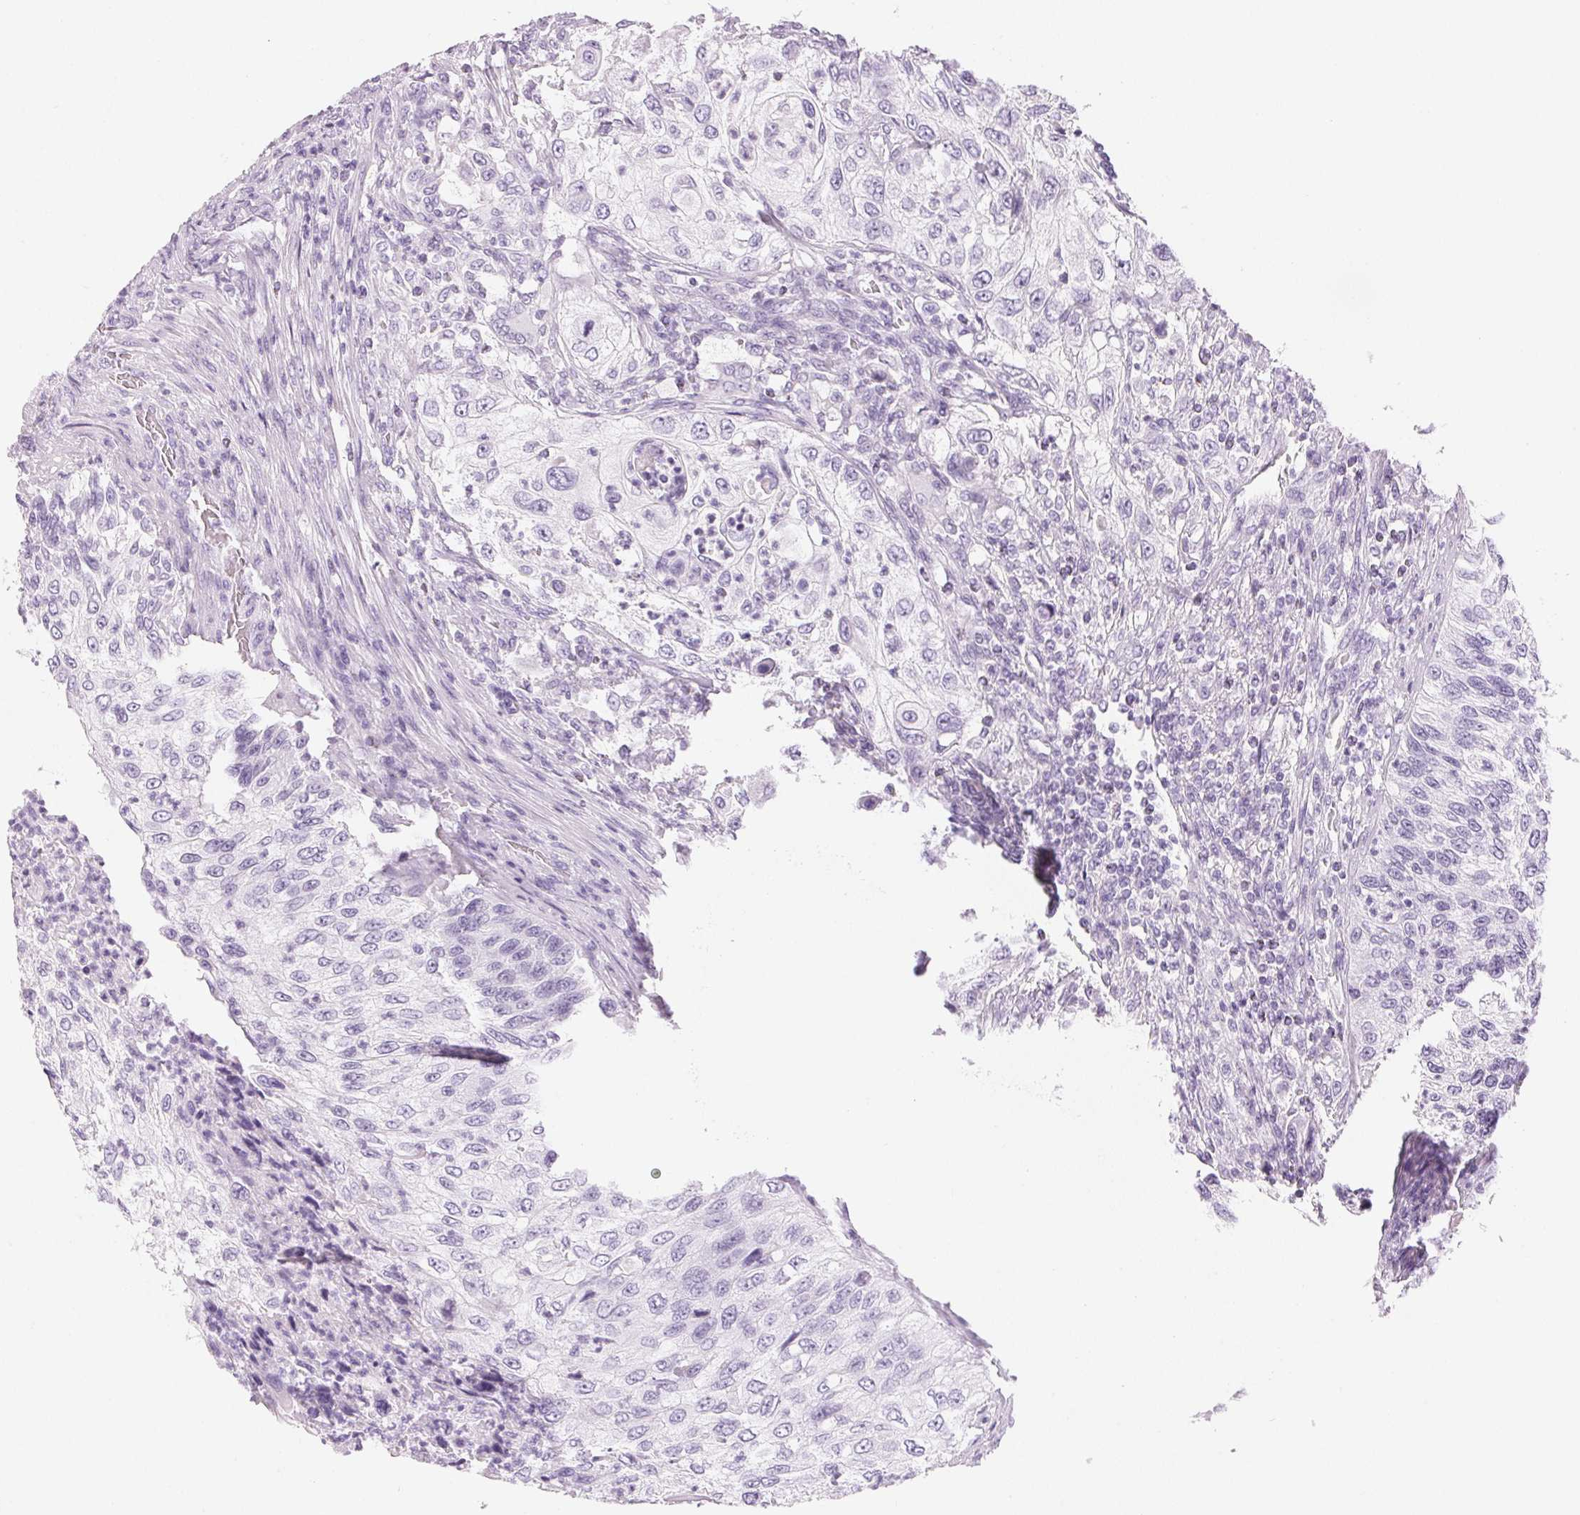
{"staining": {"intensity": "negative", "quantity": "none", "location": "none"}, "tissue": "urothelial cancer", "cell_type": "Tumor cells", "image_type": "cancer", "snomed": [{"axis": "morphology", "description": "Urothelial carcinoma, High grade"}, {"axis": "topography", "description": "Urinary bladder"}], "caption": "This is a histopathology image of immunohistochemistry (IHC) staining of urothelial cancer, which shows no staining in tumor cells. Nuclei are stained in blue.", "gene": "IGFBP1", "patient": {"sex": "female", "age": 60}}